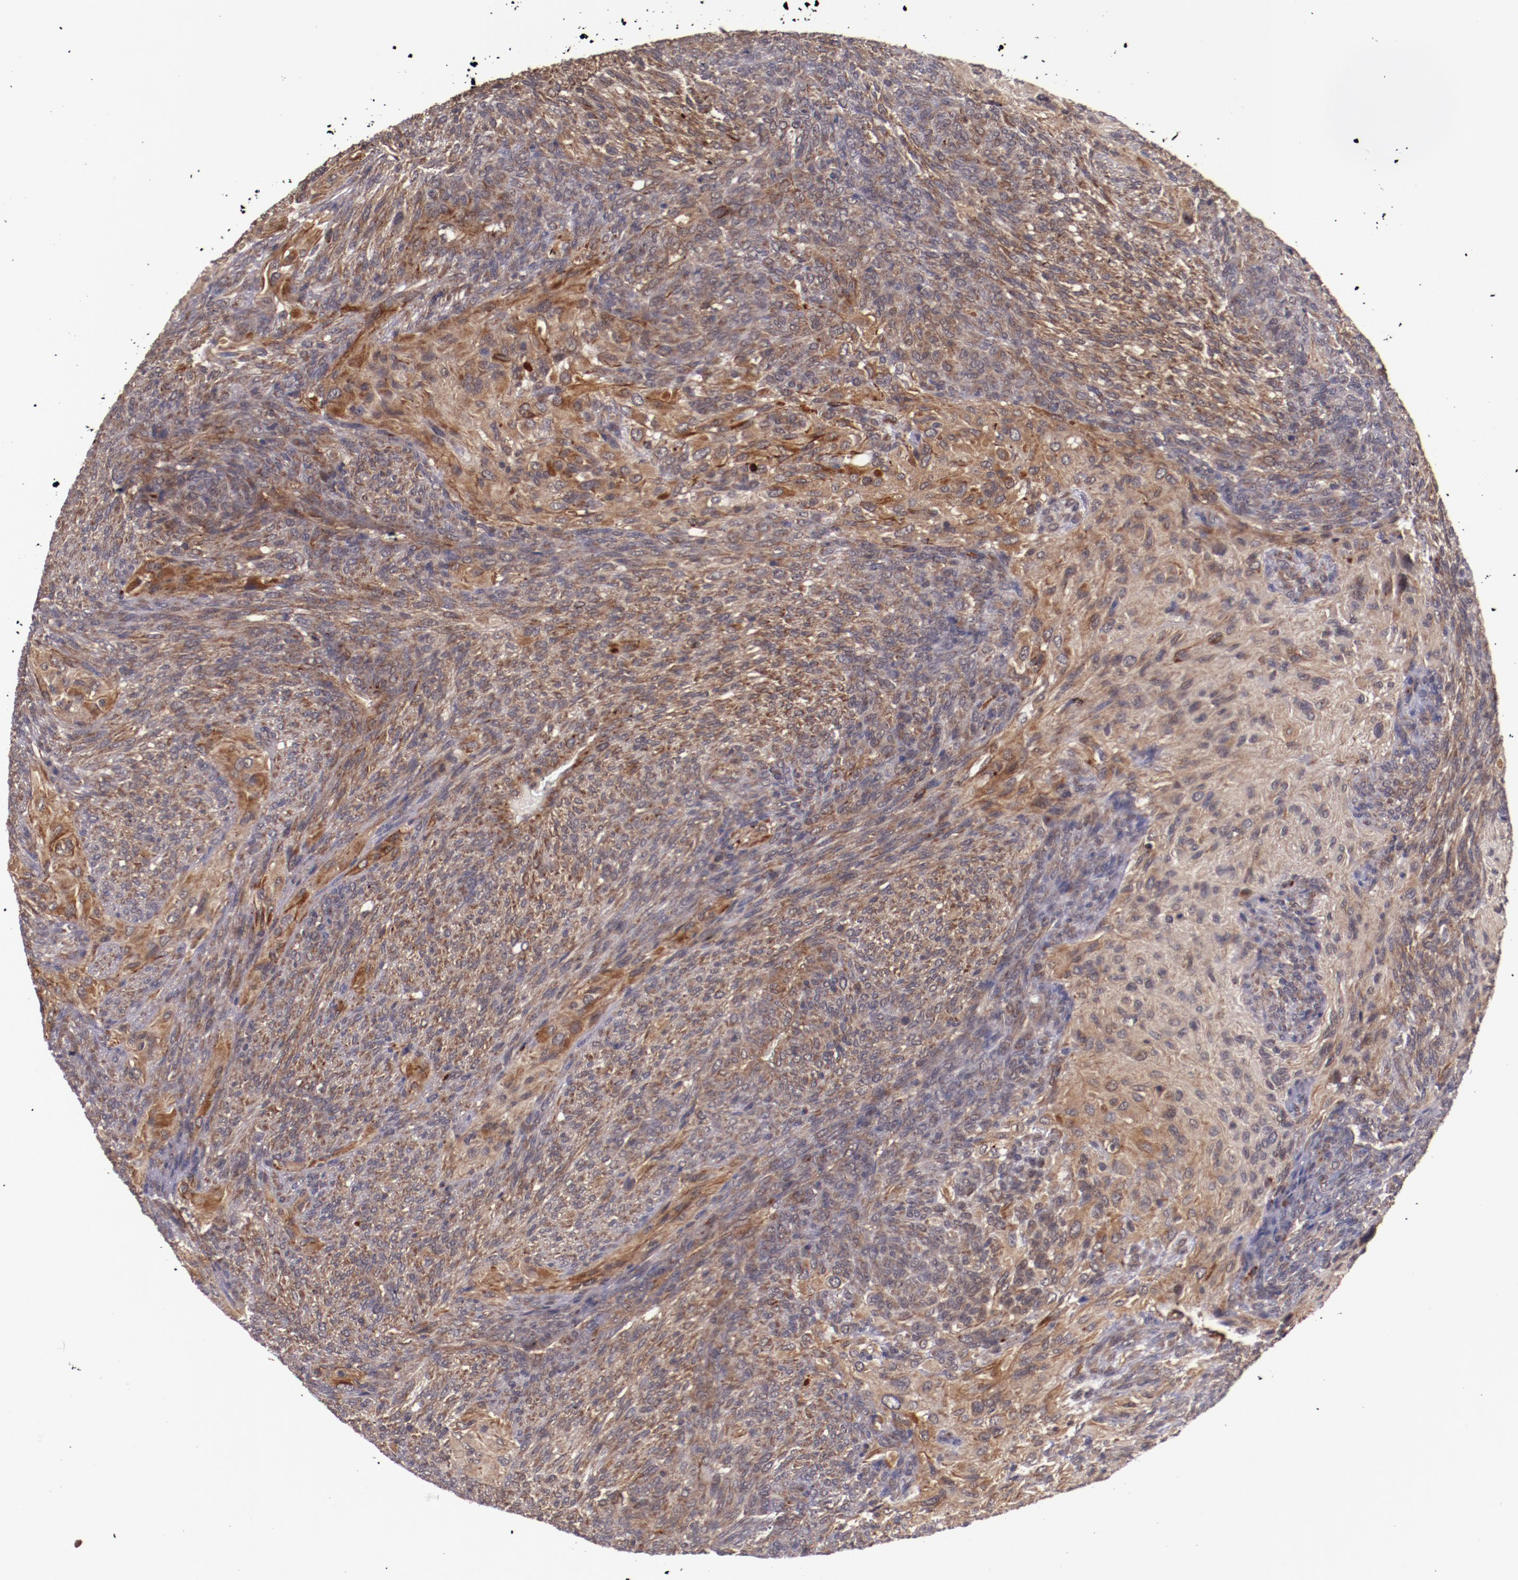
{"staining": {"intensity": "moderate", "quantity": "25%-75%", "location": "cytoplasmic/membranous"}, "tissue": "glioma", "cell_type": "Tumor cells", "image_type": "cancer", "snomed": [{"axis": "morphology", "description": "Glioma, malignant, High grade"}, {"axis": "topography", "description": "Cerebral cortex"}], "caption": "Tumor cells reveal moderate cytoplasmic/membranous staining in approximately 25%-75% of cells in glioma.", "gene": "FTSJ1", "patient": {"sex": "female", "age": 55}}